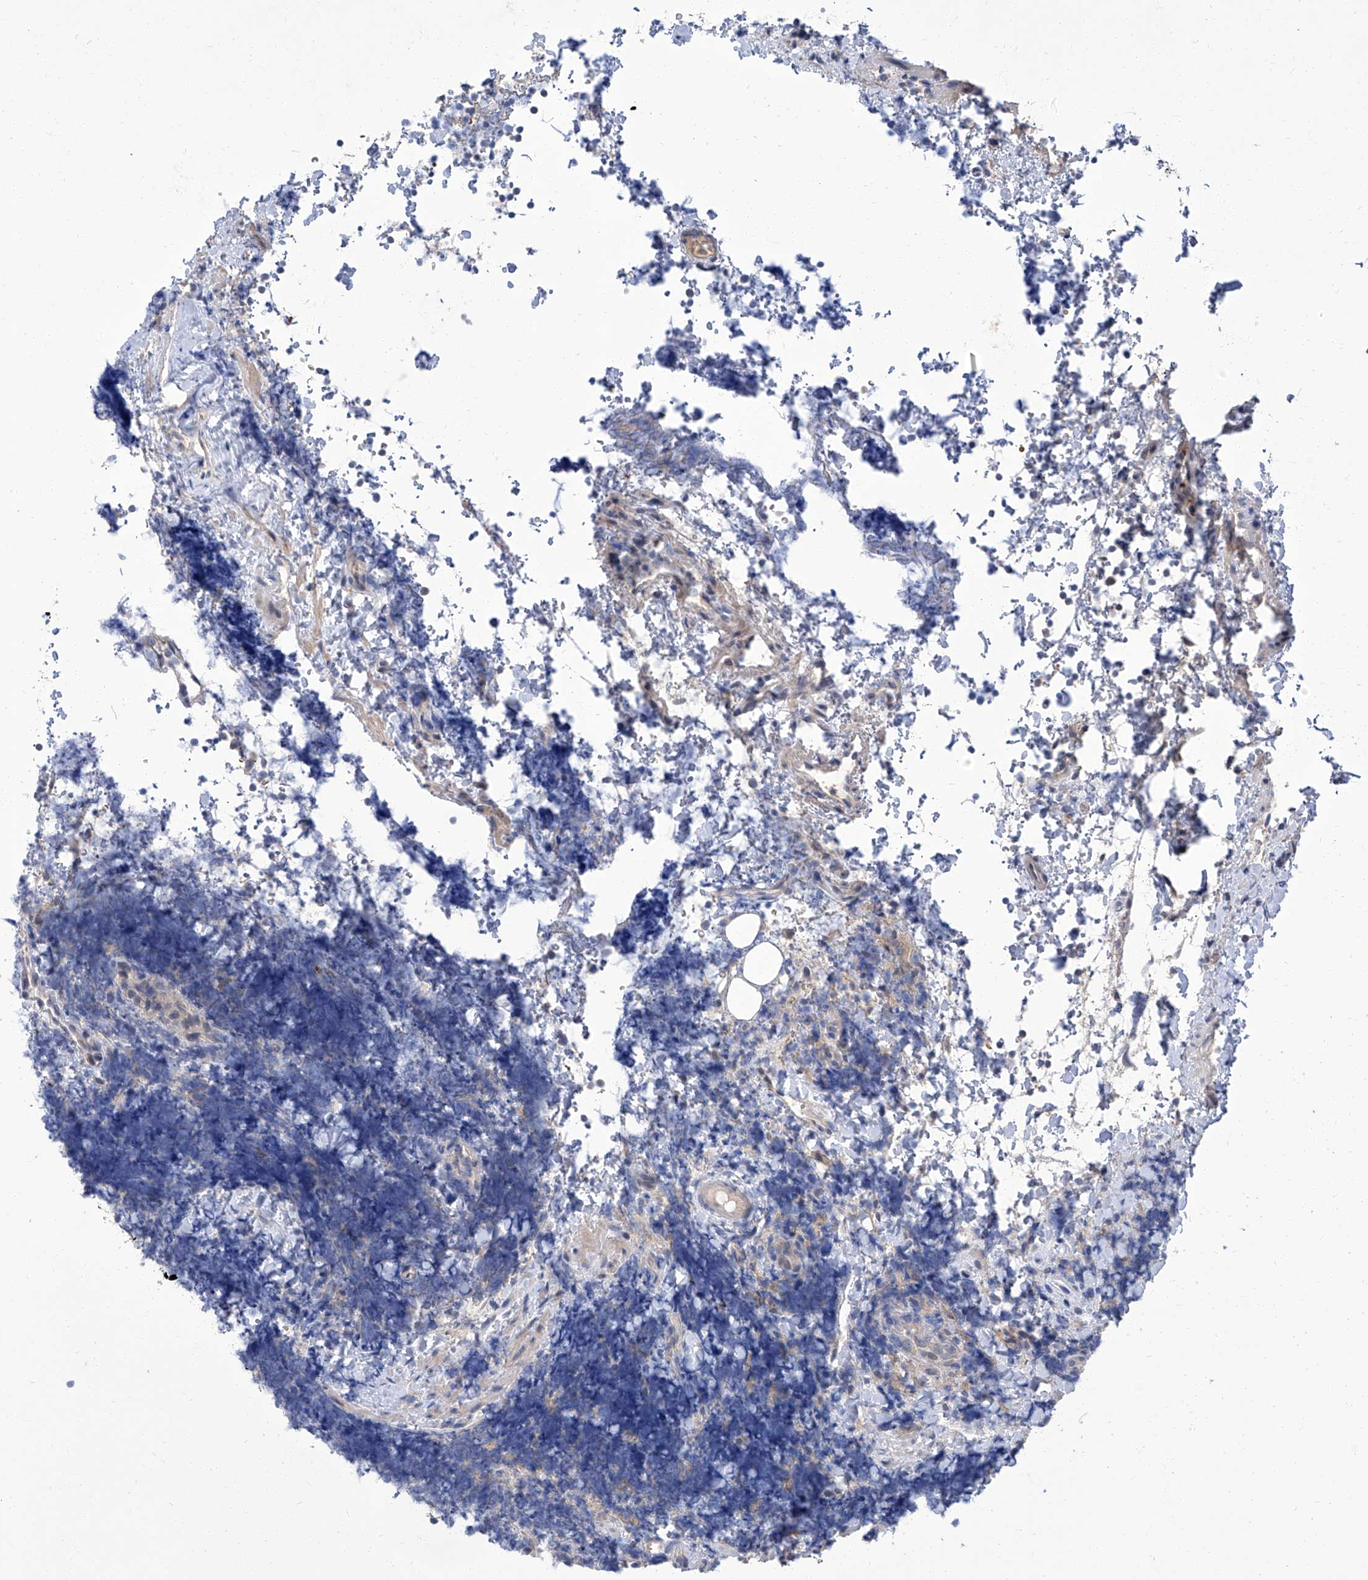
{"staining": {"intensity": "negative", "quantity": "none", "location": "none"}, "tissue": "lymphoma", "cell_type": "Tumor cells", "image_type": "cancer", "snomed": [{"axis": "morphology", "description": "Malignant lymphoma, non-Hodgkin's type, High grade"}, {"axis": "topography", "description": "Lymph node"}], "caption": "Immunohistochemical staining of human high-grade malignant lymphoma, non-Hodgkin's type reveals no significant positivity in tumor cells. (DAB (3,3'-diaminobenzidine) immunohistochemistry with hematoxylin counter stain).", "gene": "PARD3", "patient": {"sex": "male", "age": 13}}